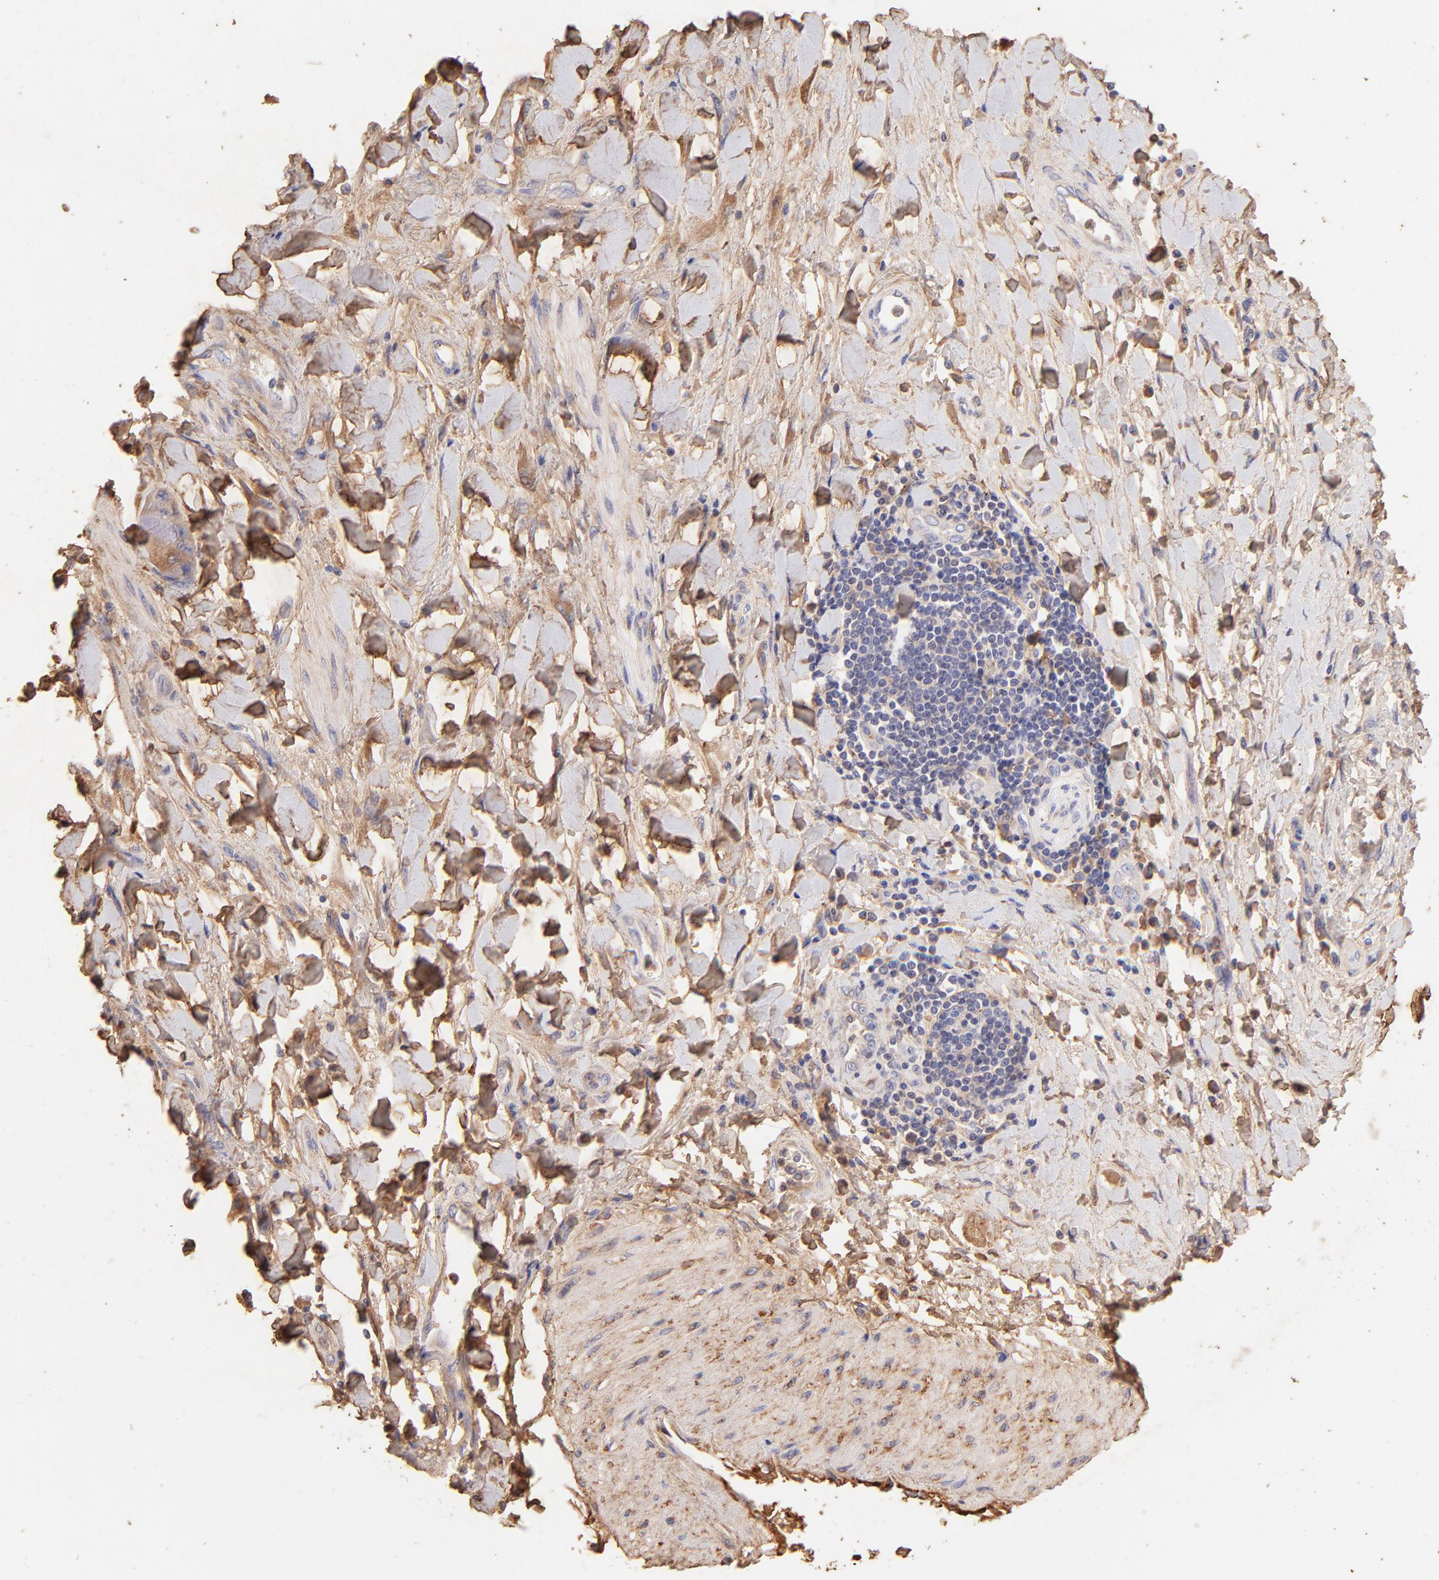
{"staining": {"intensity": "weak", "quantity": "<25%", "location": "cytoplasmic/membranous"}, "tissue": "adipose tissue", "cell_type": "Adipocytes", "image_type": "normal", "snomed": [{"axis": "morphology", "description": "Normal tissue, NOS"}, {"axis": "morphology", "description": "Cholangiocarcinoma"}, {"axis": "topography", "description": "Liver"}, {"axis": "topography", "description": "Peripheral nerve tissue"}], "caption": "Immunohistochemistry (IHC) photomicrograph of benign adipose tissue: human adipose tissue stained with DAB demonstrates no significant protein staining in adipocytes.", "gene": "BGN", "patient": {"sex": "male", "age": 50}}